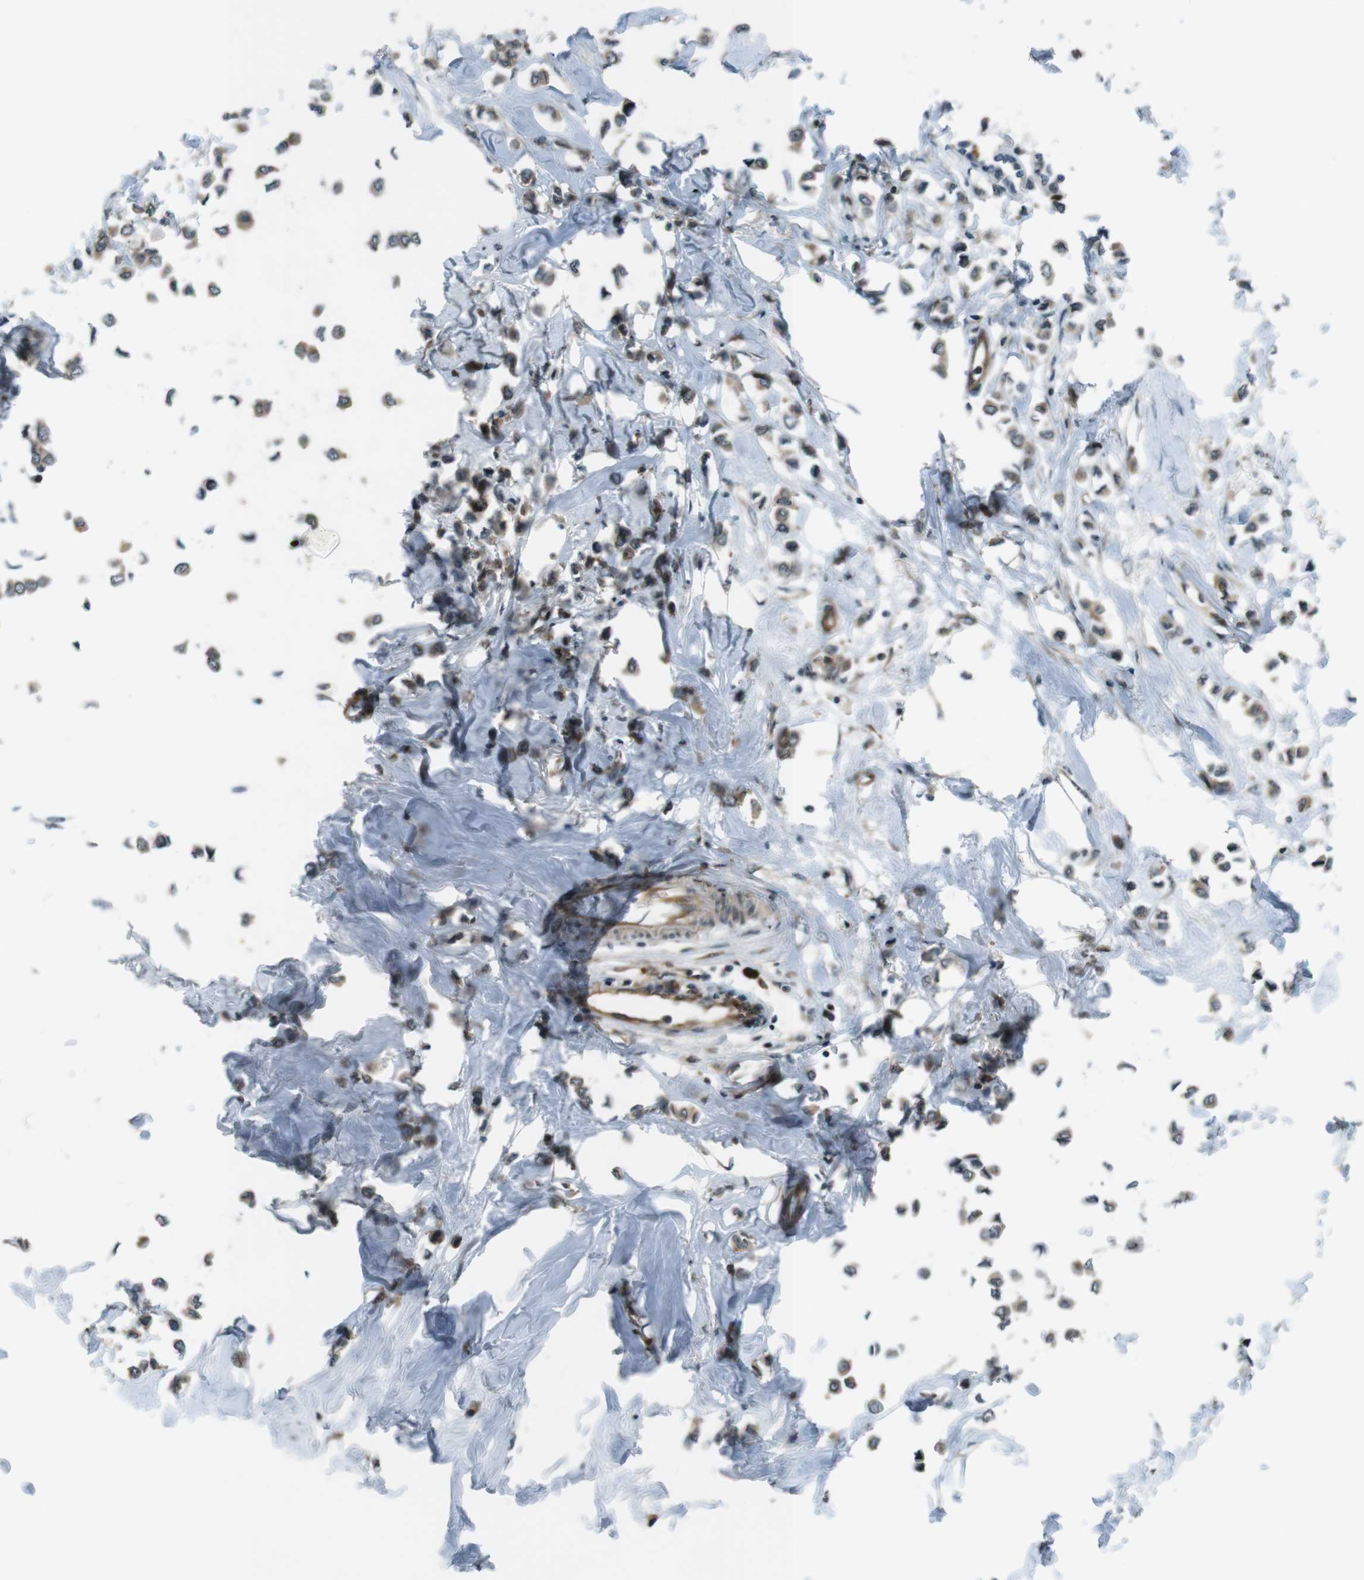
{"staining": {"intensity": "moderate", "quantity": "25%-75%", "location": "cytoplasmic/membranous"}, "tissue": "breast cancer", "cell_type": "Tumor cells", "image_type": "cancer", "snomed": [{"axis": "morphology", "description": "Lobular carcinoma"}, {"axis": "topography", "description": "Breast"}], "caption": "Breast cancer stained with a protein marker reveals moderate staining in tumor cells.", "gene": "TIAM2", "patient": {"sex": "female", "age": 51}}